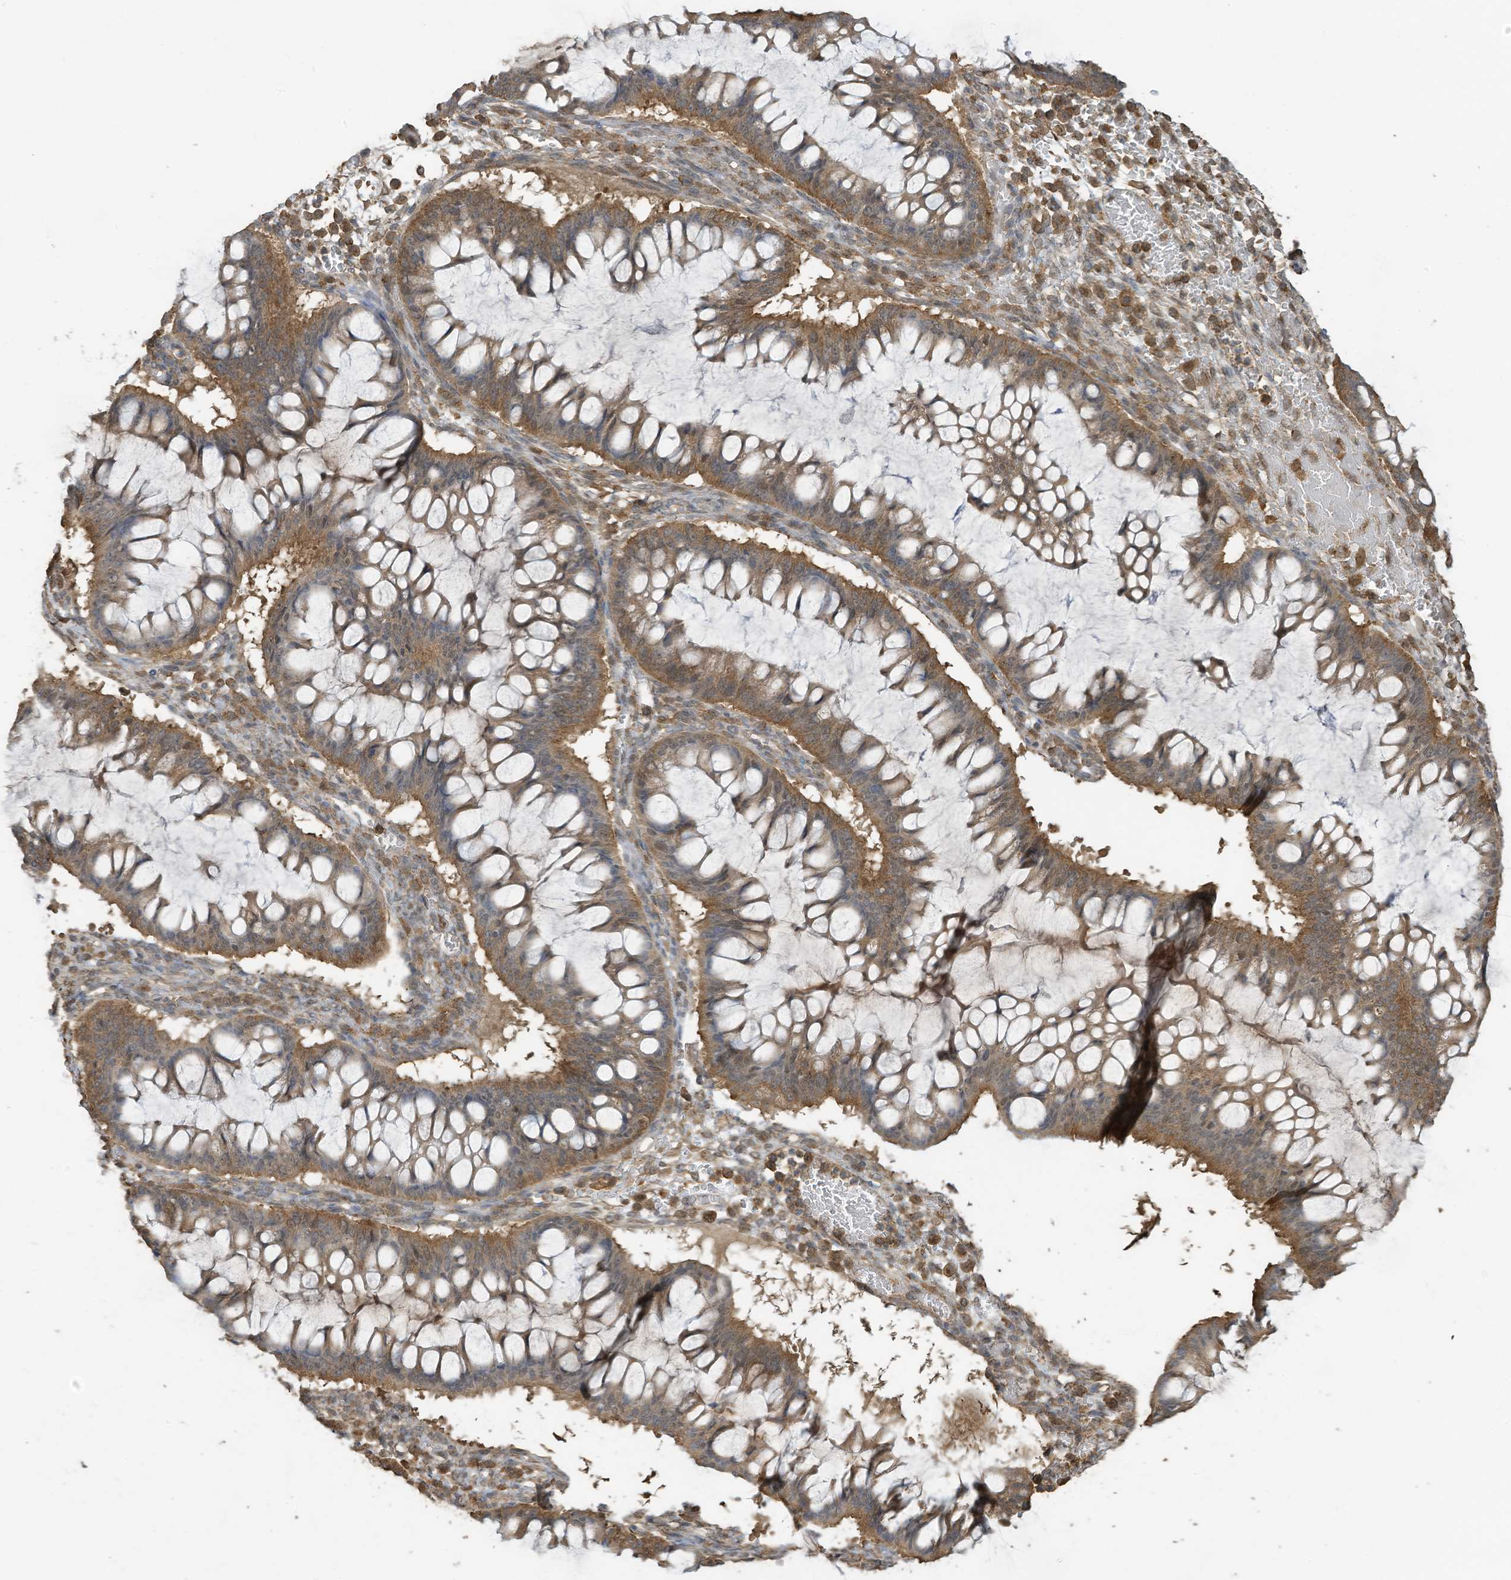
{"staining": {"intensity": "moderate", "quantity": ">75%", "location": "cytoplasmic/membranous"}, "tissue": "ovarian cancer", "cell_type": "Tumor cells", "image_type": "cancer", "snomed": [{"axis": "morphology", "description": "Cystadenocarcinoma, mucinous, NOS"}, {"axis": "topography", "description": "Ovary"}], "caption": "Human ovarian cancer (mucinous cystadenocarcinoma) stained with a brown dye reveals moderate cytoplasmic/membranous positive expression in approximately >75% of tumor cells.", "gene": "COX10", "patient": {"sex": "female", "age": 73}}